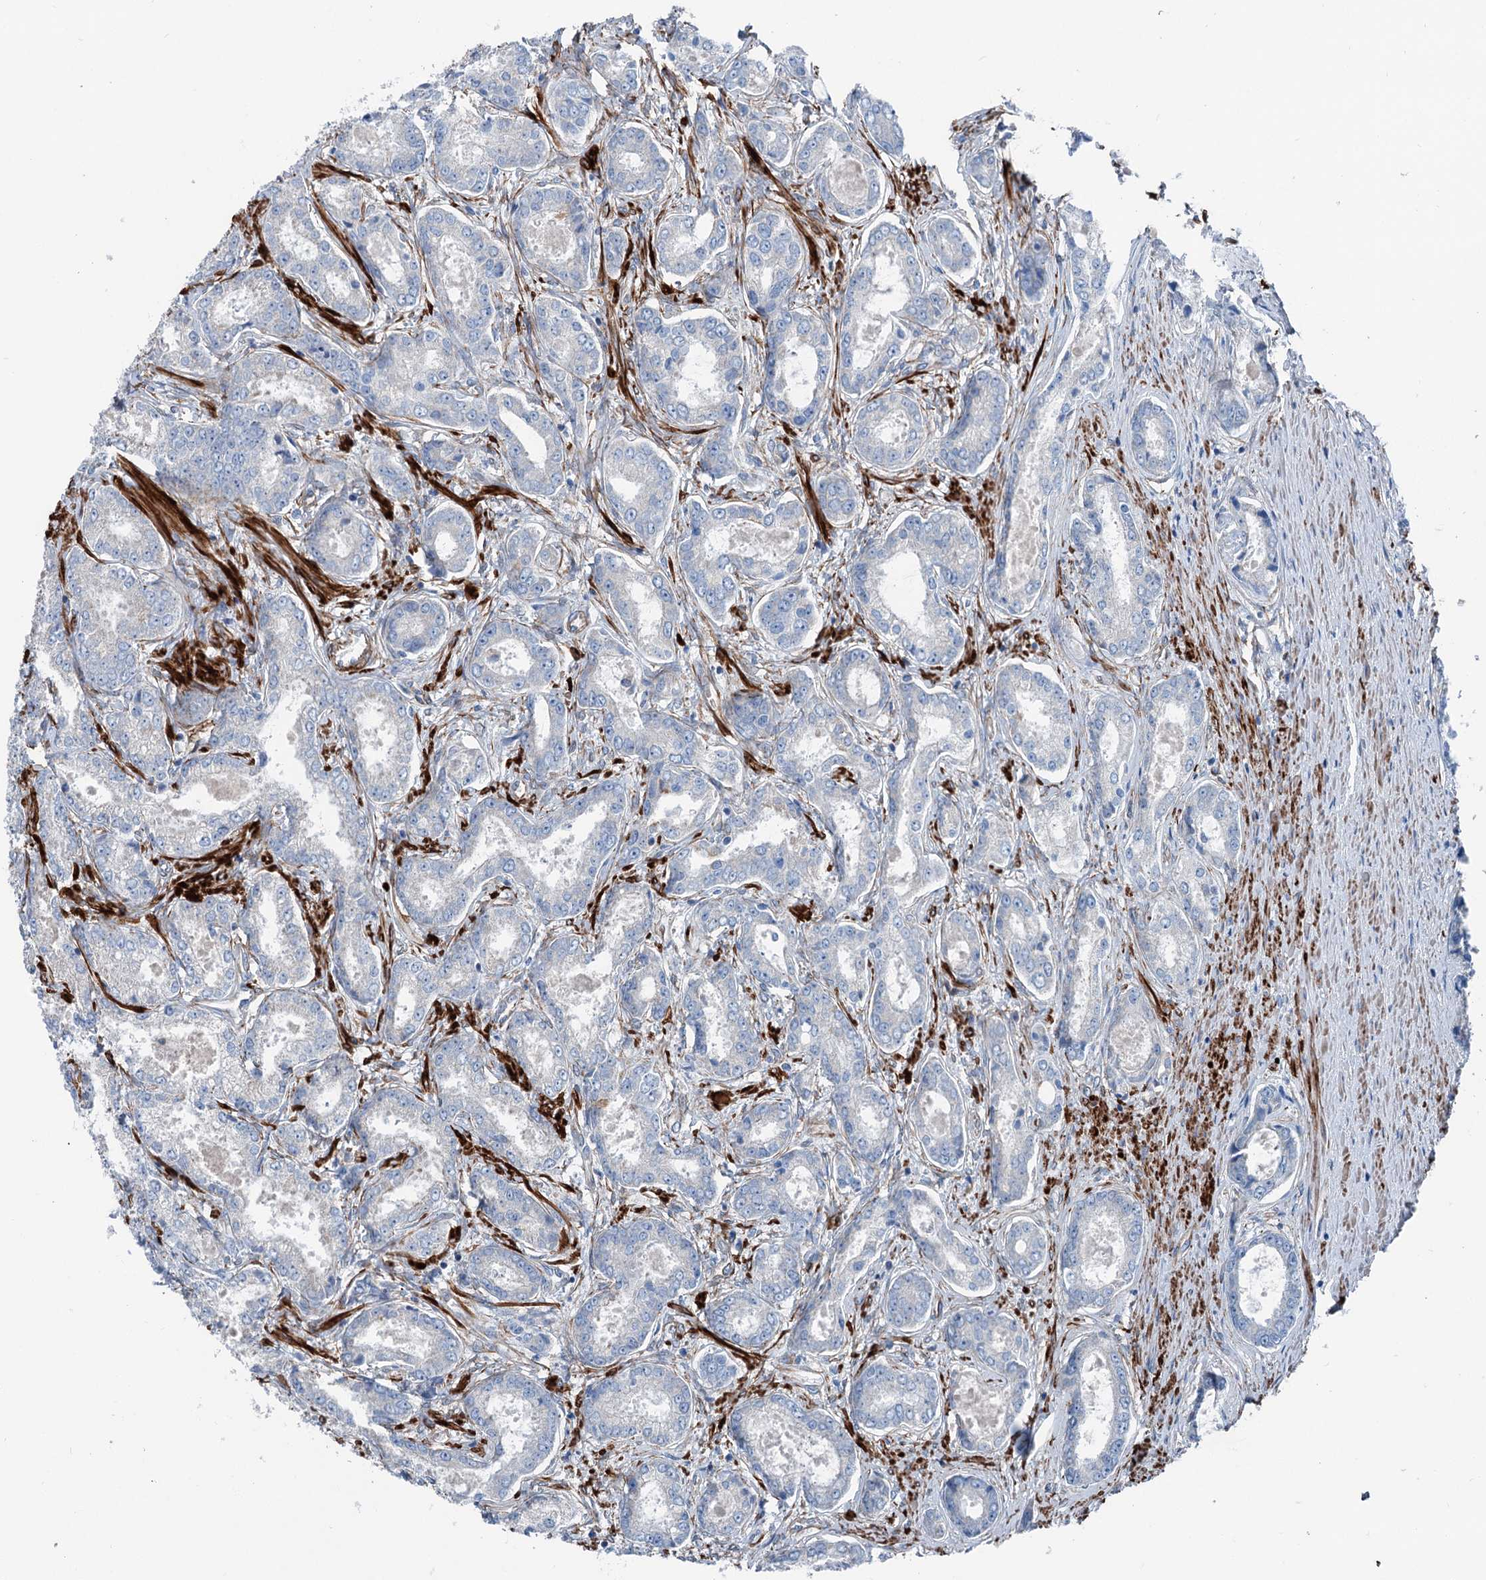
{"staining": {"intensity": "negative", "quantity": "none", "location": "none"}, "tissue": "prostate cancer", "cell_type": "Tumor cells", "image_type": "cancer", "snomed": [{"axis": "morphology", "description": "Adenocarcinoma, Low grade"}, {"axis": "topography", "description": "Prostate"}], "caption": "Tumor cells show no significant protein positivity in adenocarcinoma (low-grade) (prostate).", "gene": "CALCOCO1", "patient": {"sex": "male", "age": 68}}